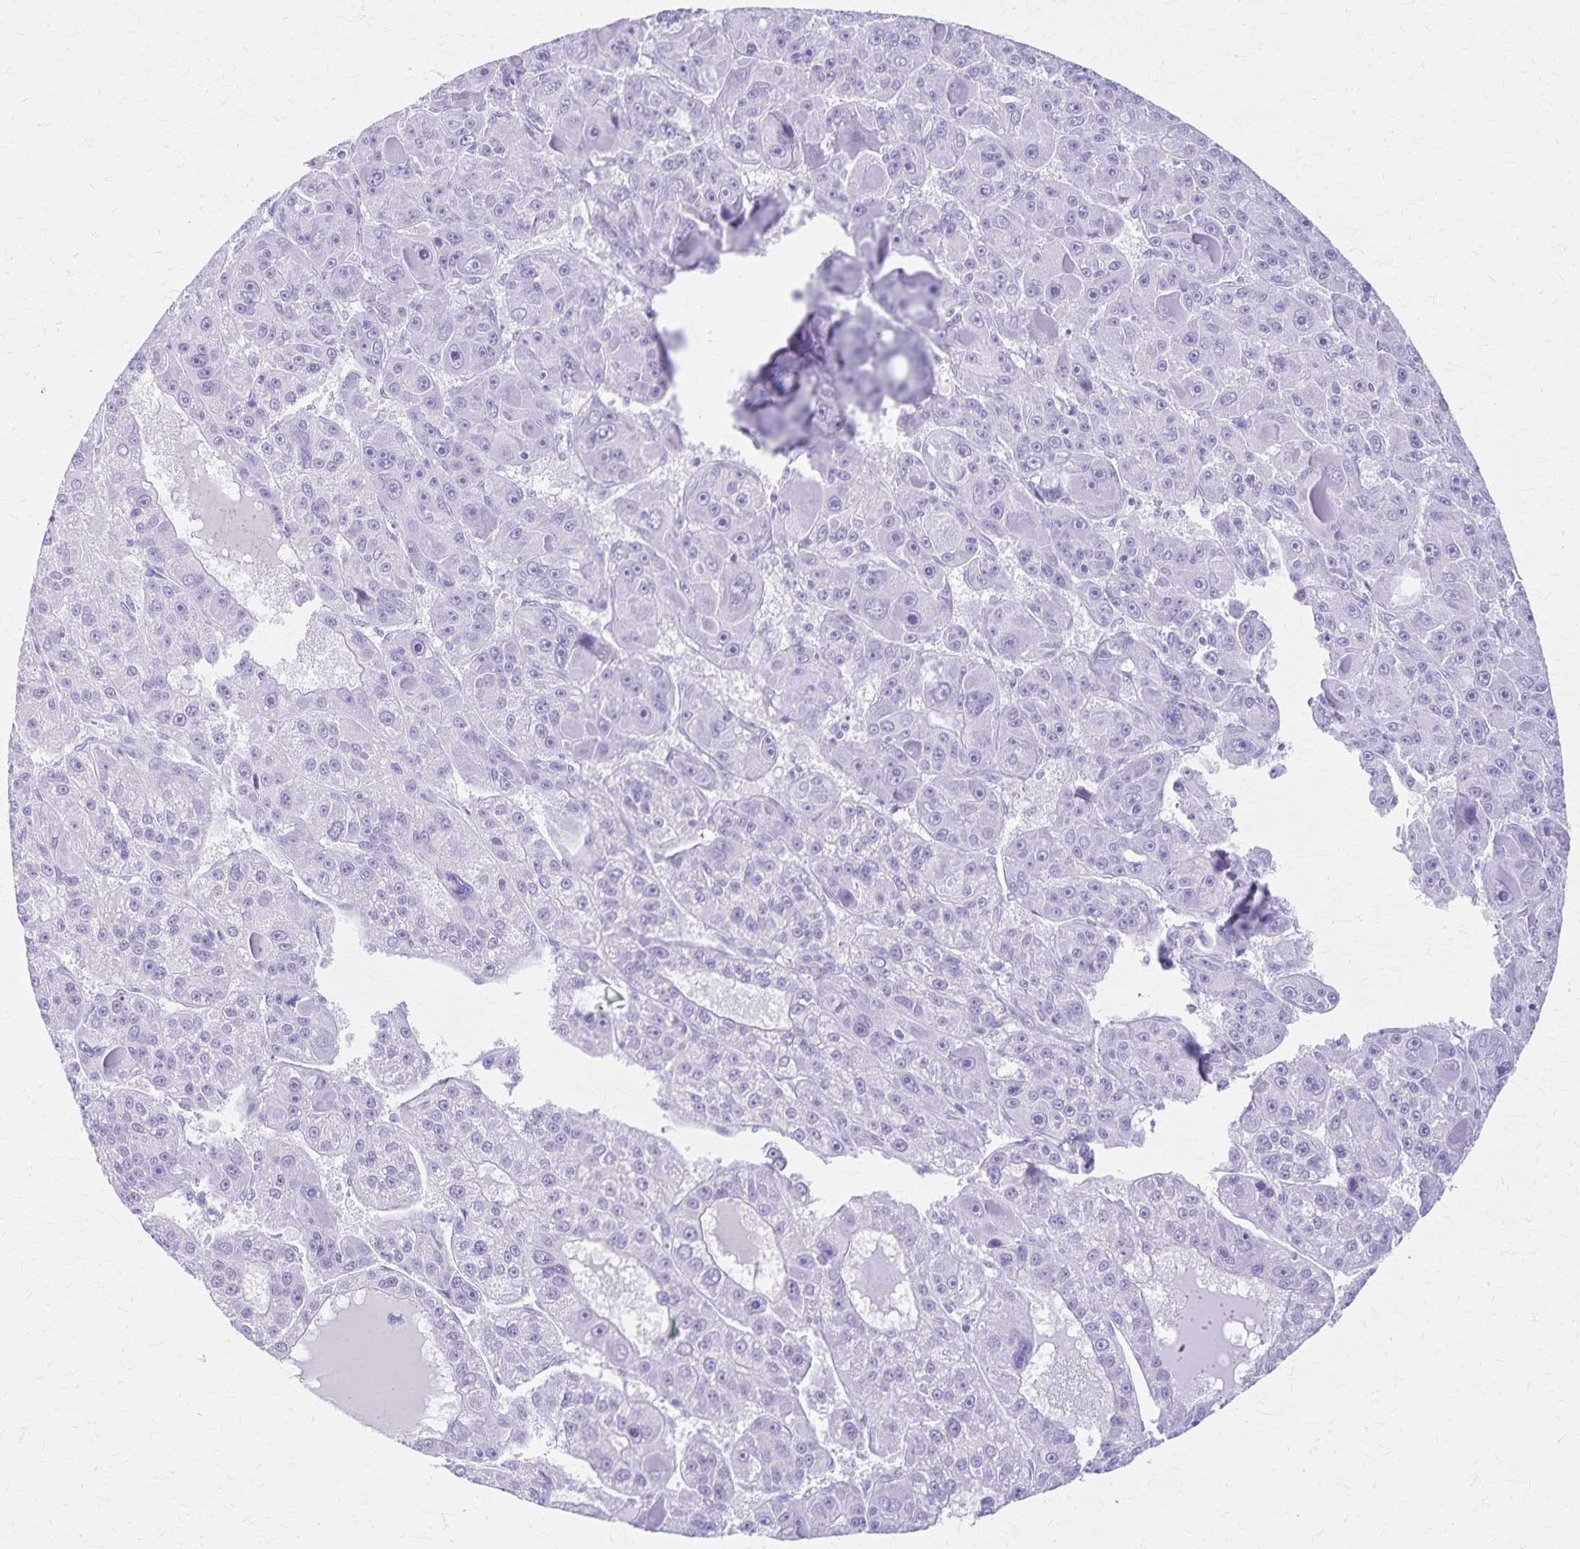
{"staining": {"intensity": "negative", "quantity": "none", "location": "none"}, "tissue": "liver cancer", "cell_type": "Tumor cells", "image_type": "cancer", "snomed": [{"axis": "morphology", "description": "Carcinoma, Hepatocellular, NOS"}, {"axis": "topography", "description": "Liver"}], "caption": "Immunohistochemistry (IHC) of hepatocellular carcinoma (liver) demonstrates no positivity in tumor cells.", "gene": "DEFA5", "patient": {"sex": "male", "age": 76}}